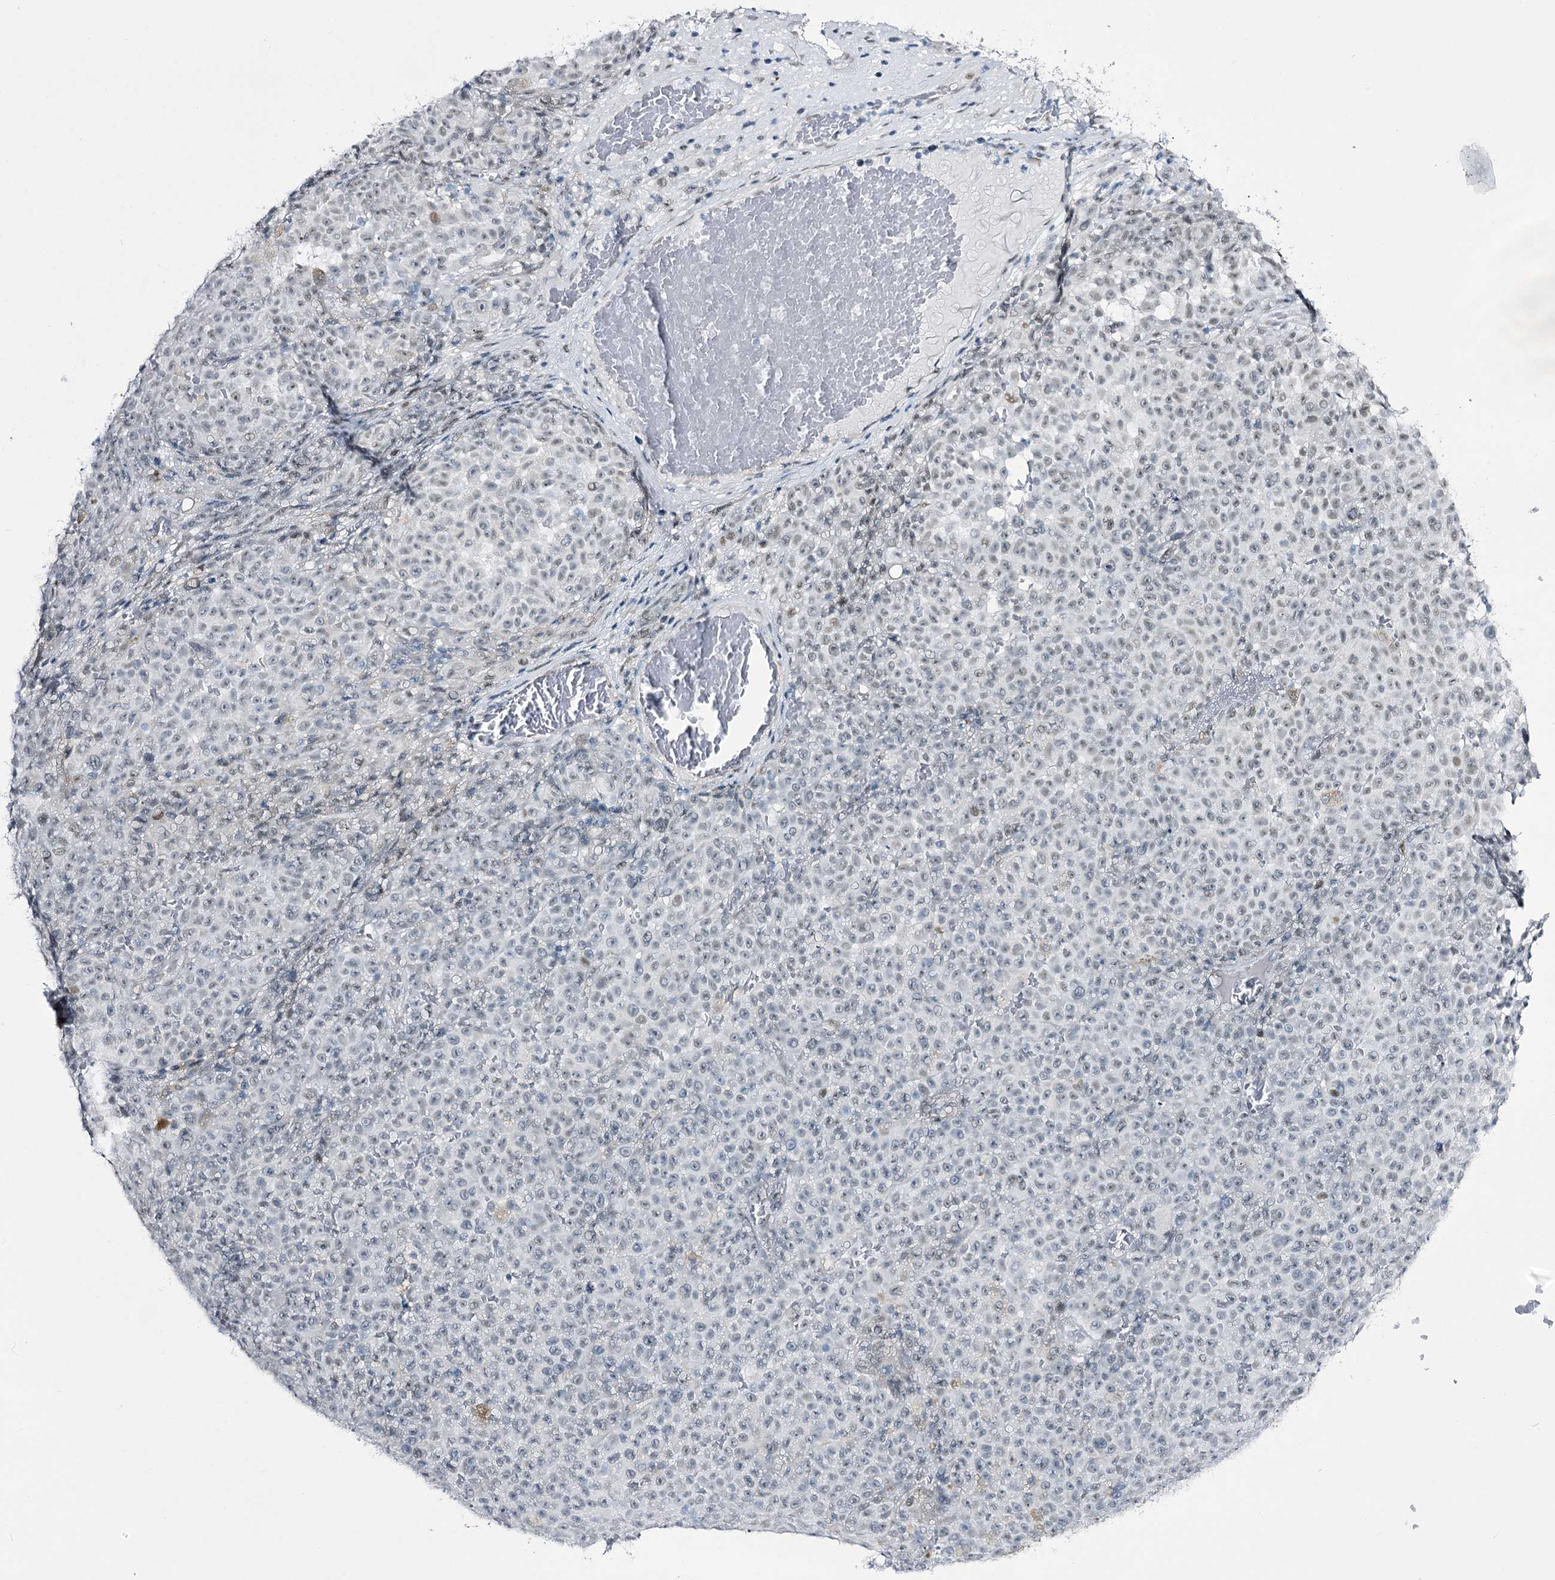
{"staining": {"intensity": "negative", "quantity": "none", "location": "none"}, "tissue": "melanoma", "cell_type": "Tumor cells", "image_type": "cancer", "snomed": [{"axis": "morphology", "description": "Malignant melanoma, NOS"}, {"axis": "topography", "description": "Skin"}], "caption": "Human malignant melanoma stained for a protein using immunohistochemistry (IHC) reveals no expression in tumor cells.", "gene": "RBM15B", "patient": {"sex": "female", "age": 82}}